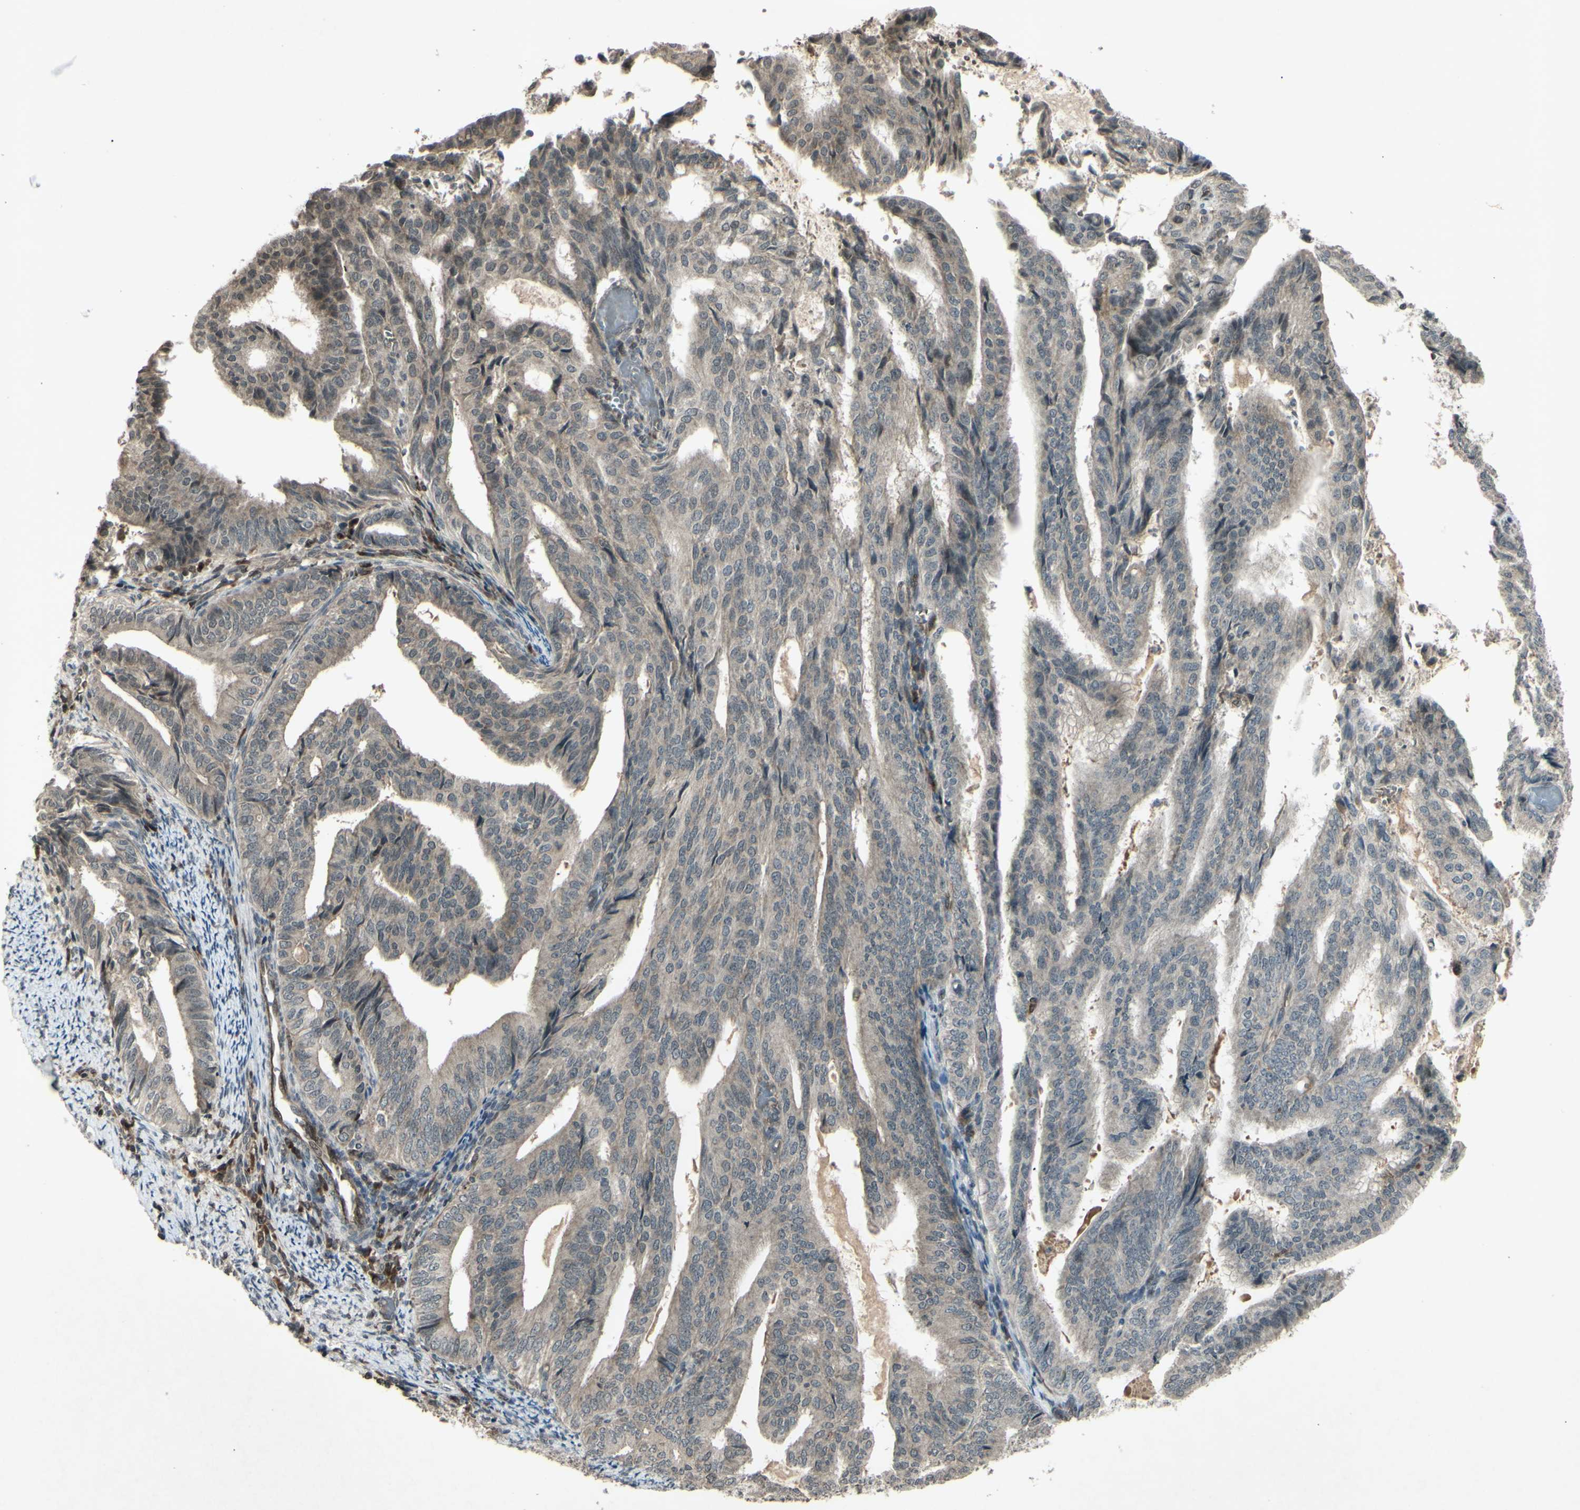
{"staining": {"intensity": "weak", "quantity": ">75%", "location": "cytoplasmic/membranous,nuclear"}, "tissue": "endometrial cancer", "cell_type": "Tumor cells", "image_type": "cancer", "snomed": [{"axis": "morphology", "description": "Adenocarcinoma, NOS"}, {"axis": "topography", "description": "Endometrium"}], "caption": "Immunohistochemistry (IHC) (DAB (3,3'-diaminobenzidine)) staining of human endometrial adenocarcinoma demonstrates weak cytoplasmic/membranous and nuclear protein staining in approximately >75% of tumor cells.", "gene": "BLNK", "patient": {"sex": "female", "age": 58}}